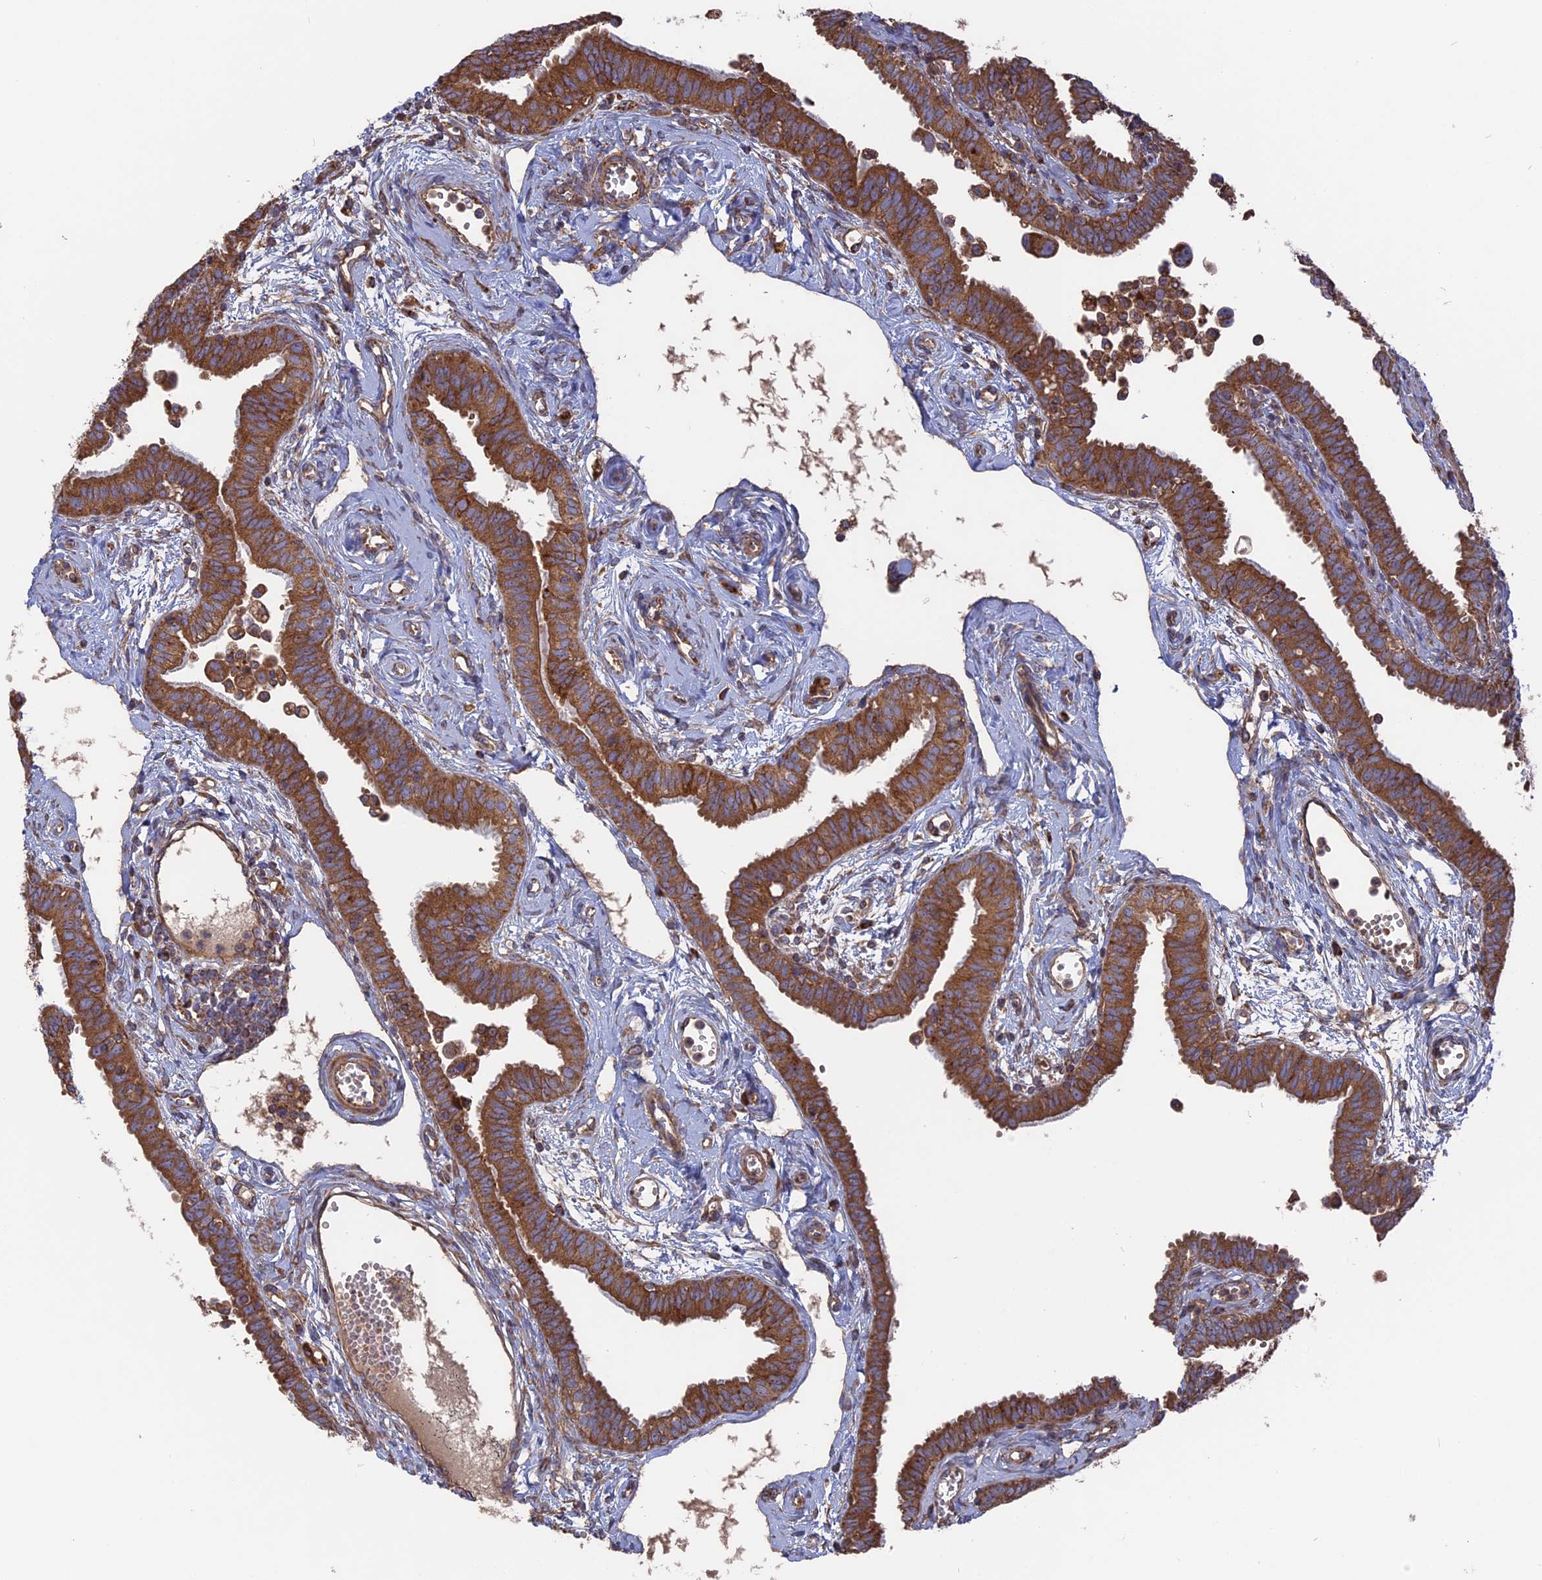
{"staining": {"intensity": "moderate", "quantity": ">75%", "location": "cytoplasmic/membranous"}, "tissue": "fallopian tube", "cell_type": "Glandular cells", "image_type": "normal", "snomed": [{"axis": "morphology", "description": "Normal tissue, NOS"}, {"axis": "morphology", "description": "Carcinoma, NOS"}, {"axis": "topography", "description": "Fallopian tube"}, {"axis": "topography", "description": "Ovary"}], "caption": "Immunohistochemistry (DAB (3,3'-diaminobenzidine)) staining of normal fallopian tube displays moderate cytoplasmic/membranous protein staining in approximately >75% of glandular cells.", "gene": "TELO2", "patient": {"sex": "female", "age": 59}}